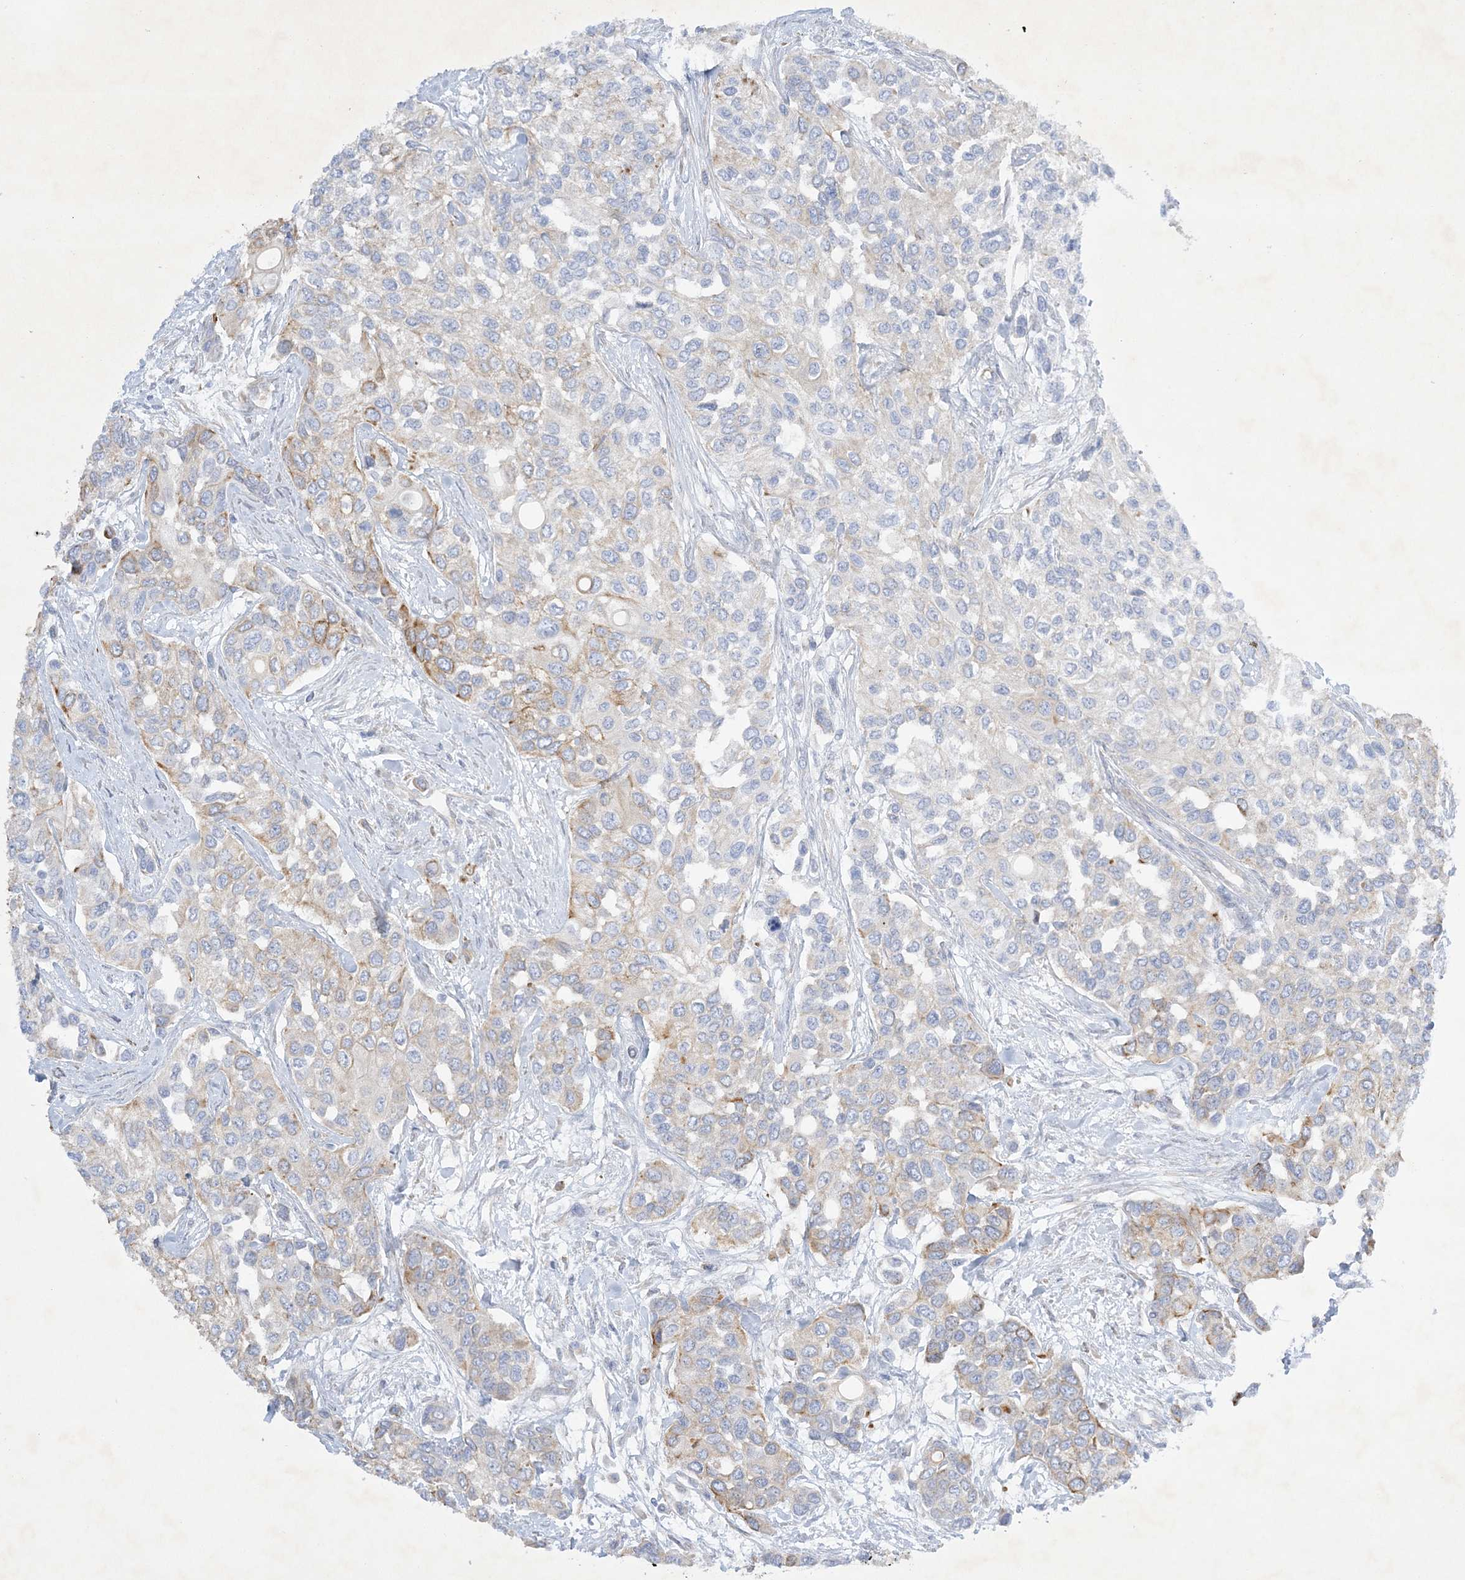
{"staining": {"intensity": "moderate", "quantity": "<25%", "location": "cytoplasmic/membranous"}, "tissue": "urothelial cancer", "cell_type": "Tumor cells", "image_type": "cancer", "snomed": [{"axis": "morphology", "description": "Normal tissue, NOS"}, {"axis": "morphology", "description": "Urothelial carcinoma, High grade"}, {"axis": "topography", "description": "Vascular tissue"}, {"axis": "topography", "description": "Urinary bladder"}], "caption": "Urothelial cancer stained with a brown dye demonstrates moderate cytoplasmic/membranous positive expression in about <25% of tumor cells.", "gene": "FARSB", "patient": {"sex": "female", "age": 56}}